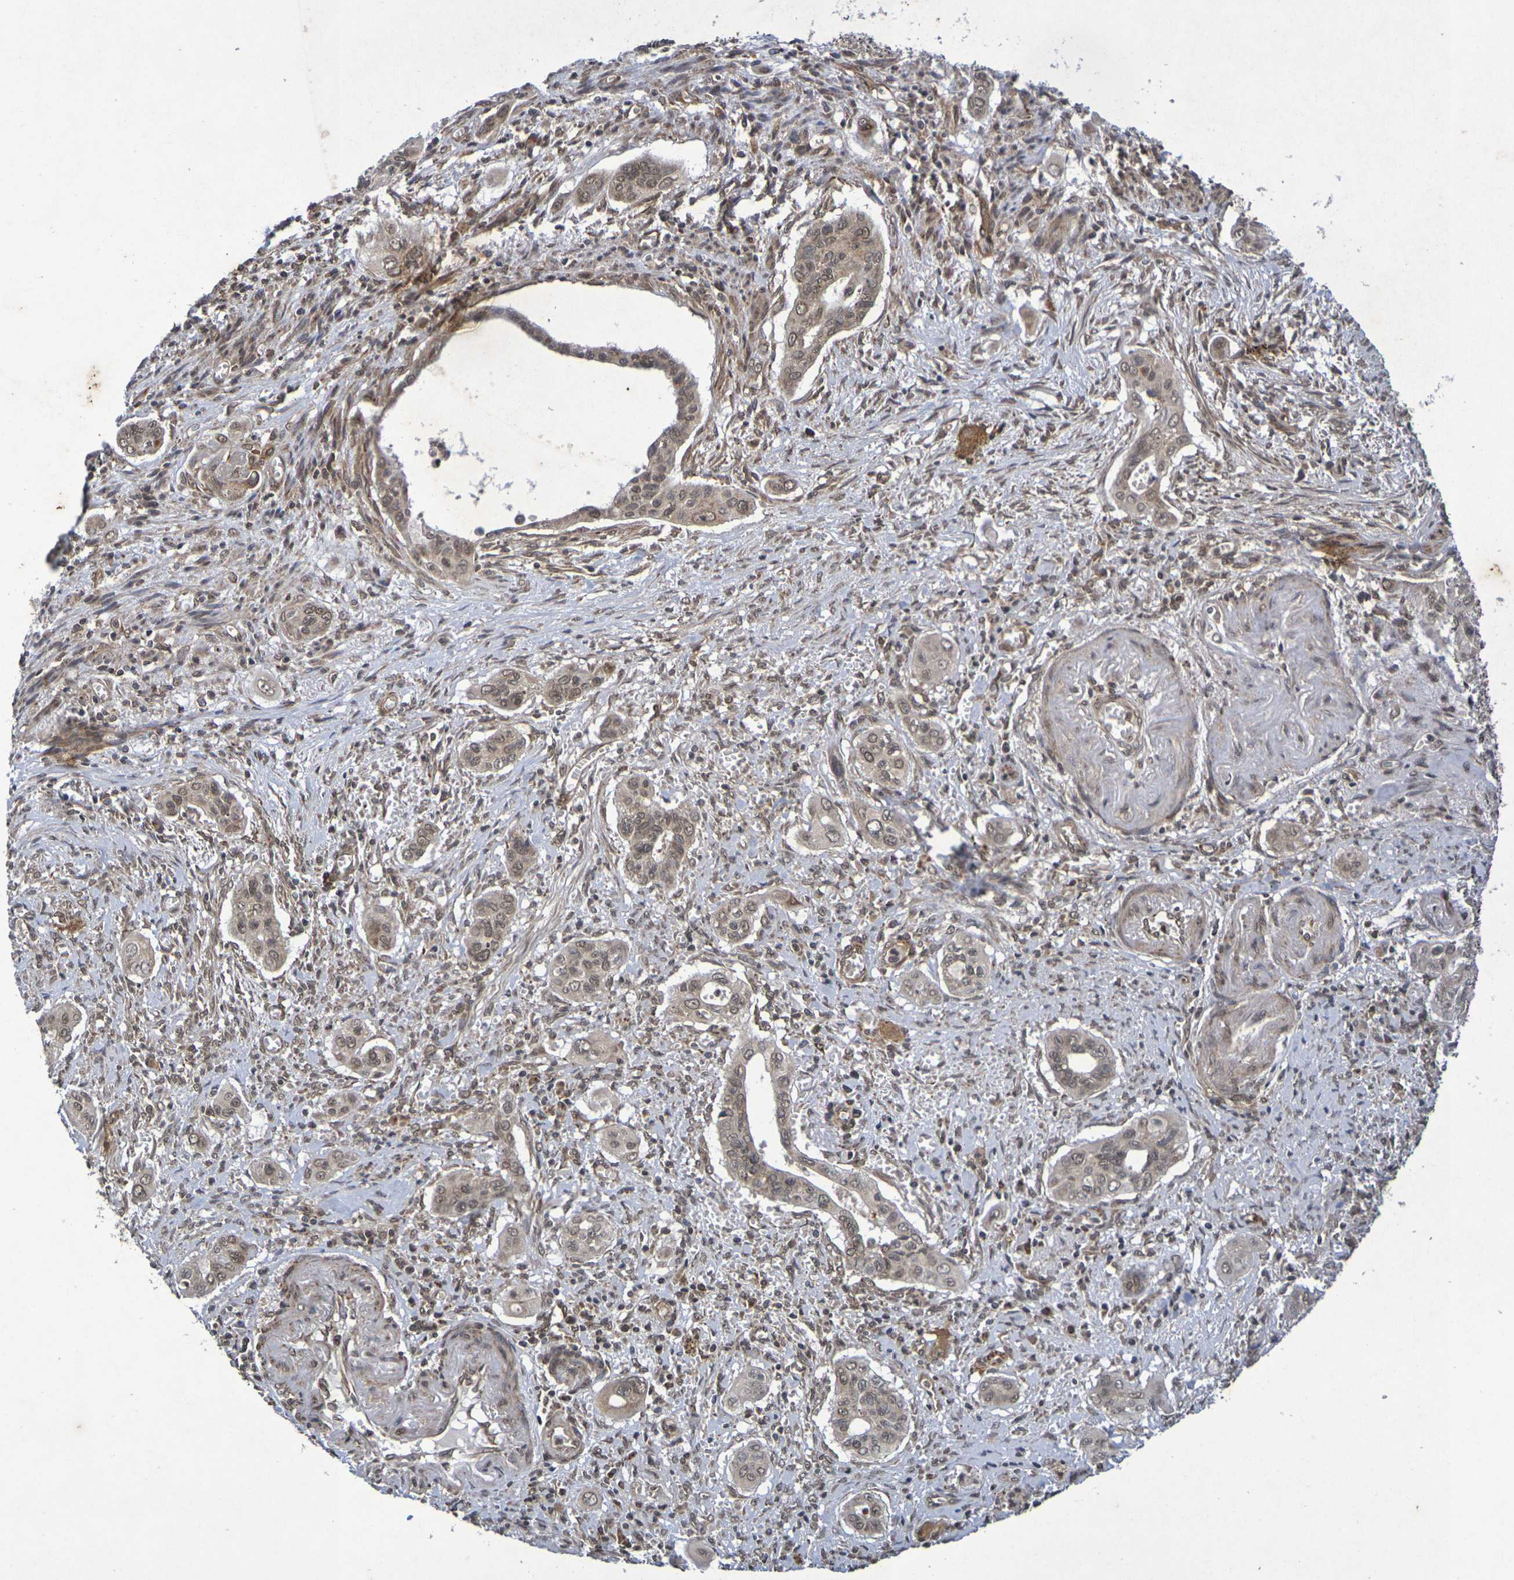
{"staining": {"intensity": "moderate", "quantity": ">75%", "location": "cytoplasmic/membranous,nuclear"}, "tissue": "pancreatic cancer", "cell_type": "Tumor cells", "image_type": "cancer", "snomed": [{"axis": "morphology", "description": "Adenocarcinoma, NOS"}, {"axis": "topography", "description": "Pancreas"}], "caption": "DAB (3,3'-diaminobenzidine) immunohistochemical staining of pancreatic cancer (adenocarcinoma) shows moderate cytoplasmic/membranous and nuclear protein staining in about >75% of tumor cells.", "gene": "GUCY1A2", "patient": {"sex": "male", "age": 77}}